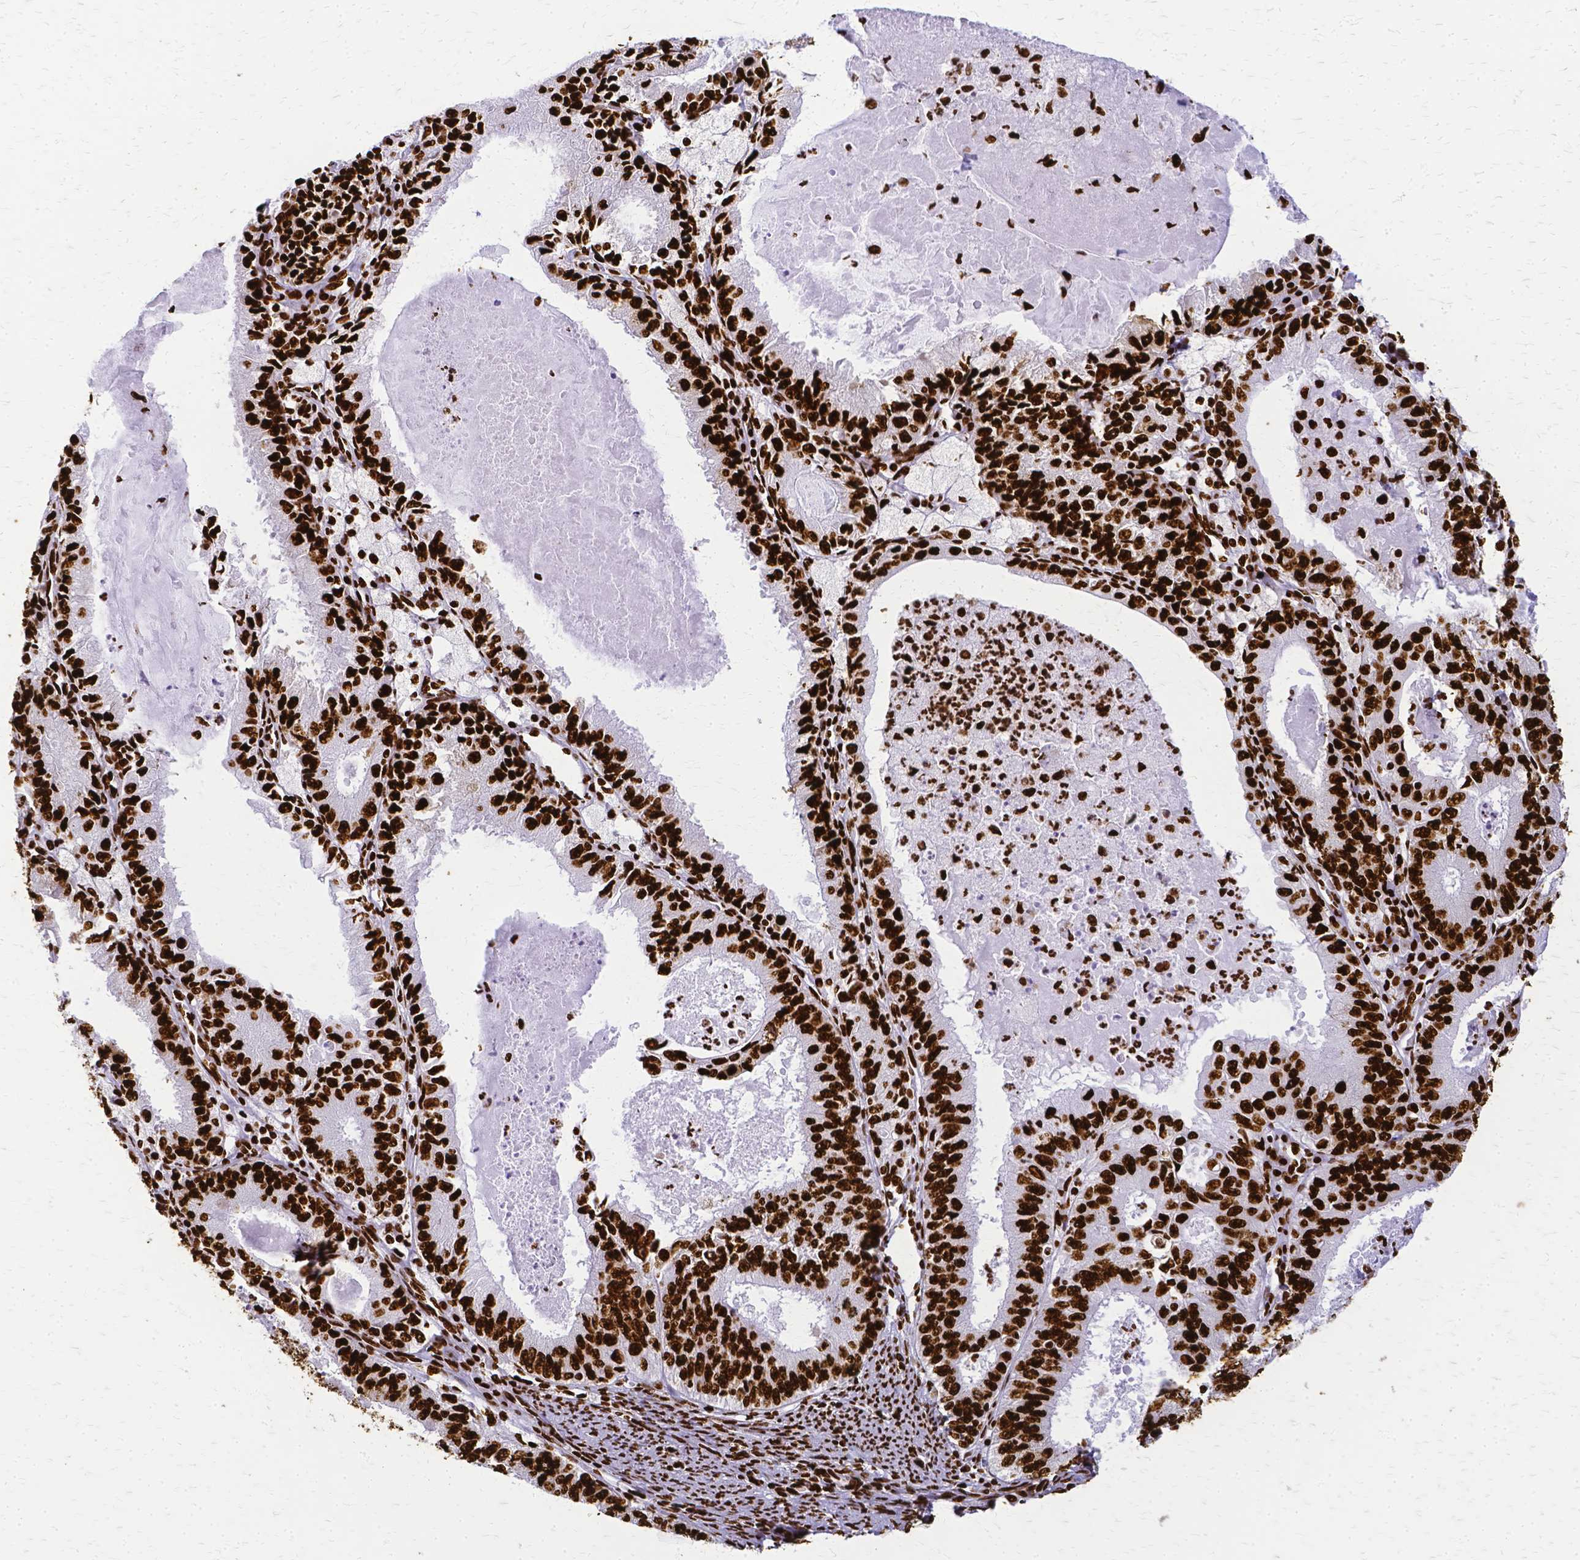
{"staining": {"intensity": "strong", "quantity": ">75%", "location": "nuclear"}, "tissue": "endometrial cancer", "cell_type": "Tumor cells", "image_type": "cancer", "snomed": [{"axis": "morphology", "description": "Adenocarcinoma, NOS"}, {"axis": "topography", "description": "Endometrium"}], "caption": "Immunohistochemical staining of human adenocarcinoma (endometrial) demonstrates high levels of strong nuclear protein staining in about >75% of tumor cells.", "gene": "SFPQ", "patient": {"sex": "female", "age": 57}}